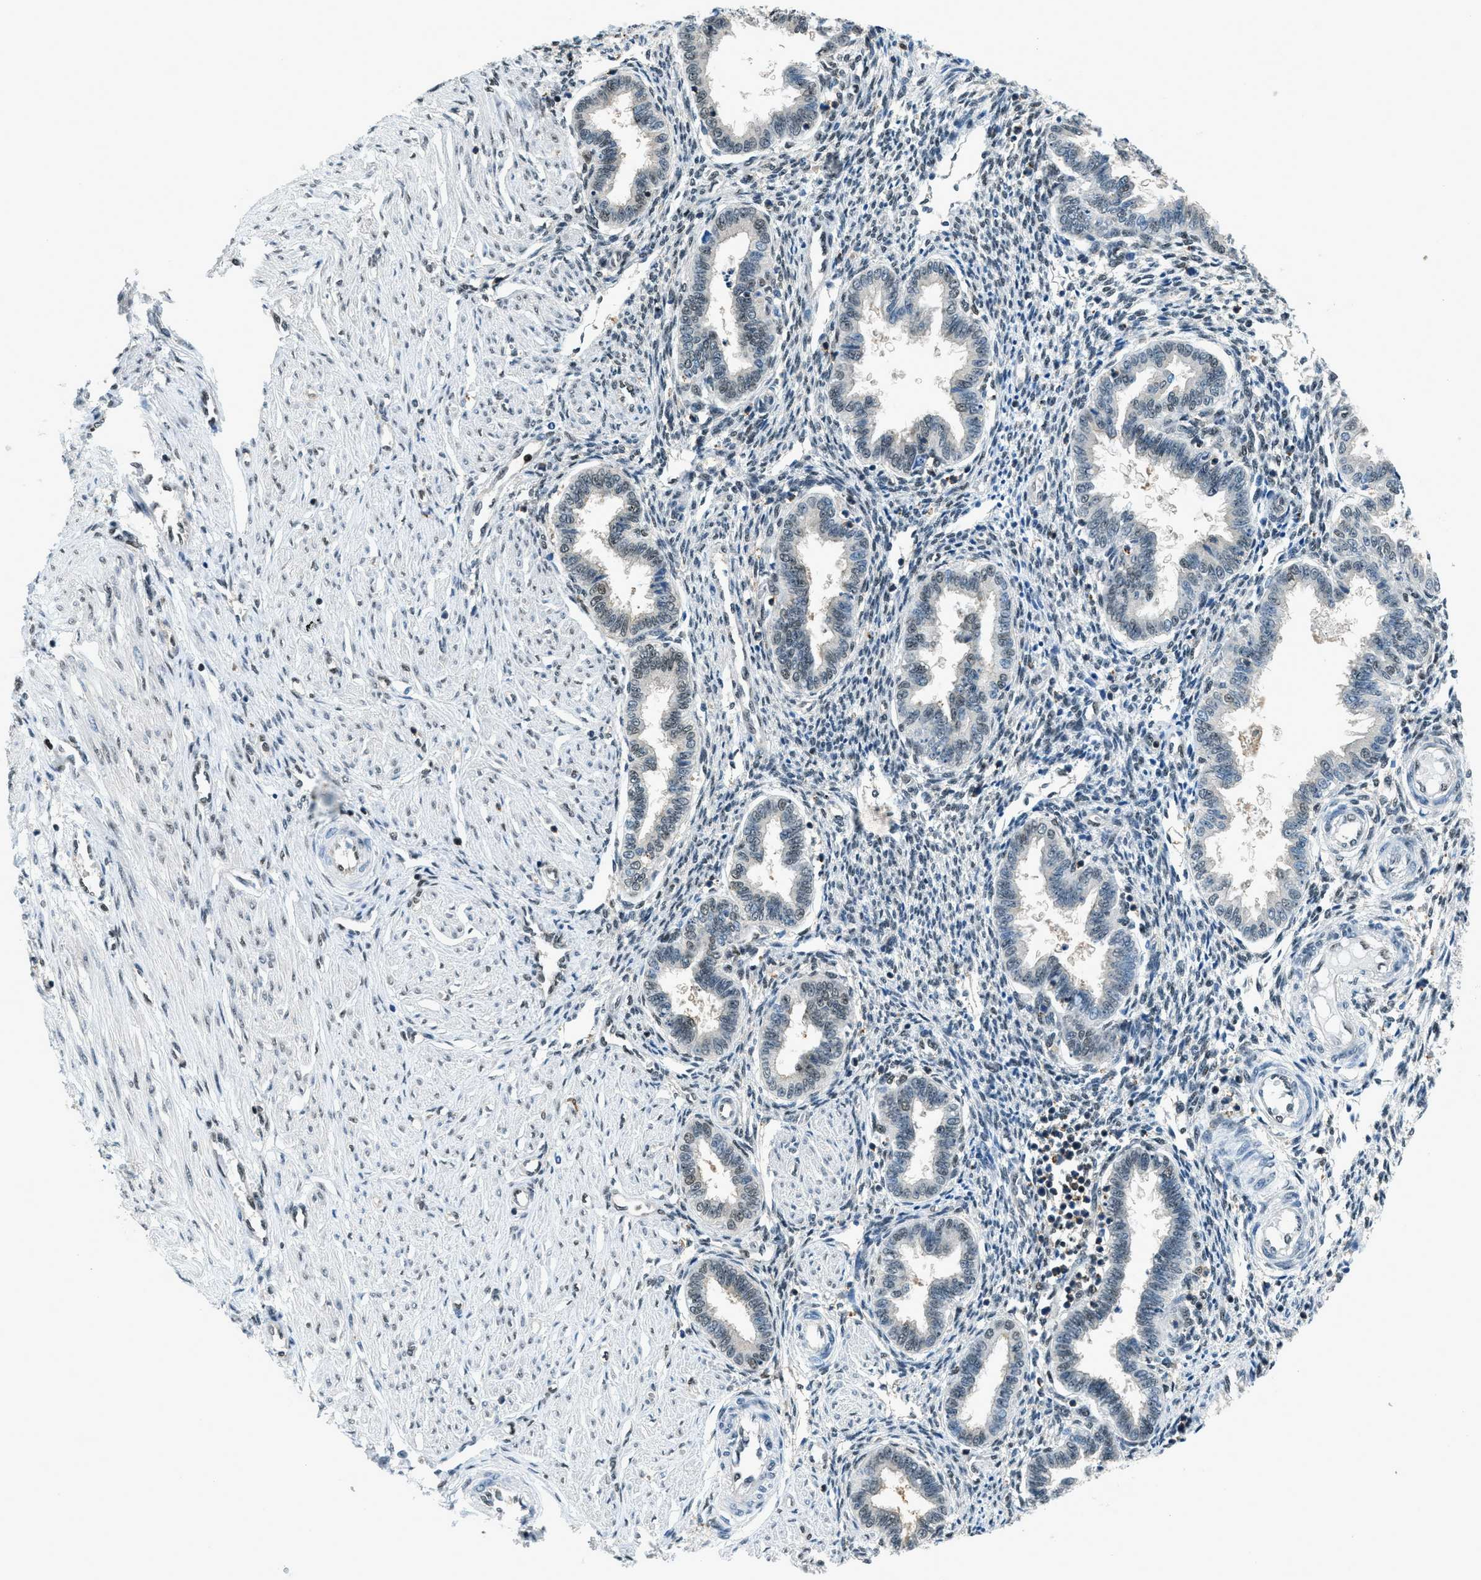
{"staining": {"intensity": "weak", "quantity": "25%-75%", "location": "nuclear"}, "tissue": "endometrium", "cell_type": "Cells in endometrial stroma", "image_type": "normal", "snomed": [{"axis": "morphology", "description": "Normal tissue, NOS"}, {"axis": "topography", "description": "Endometrium"}], "caption": "Weak nuclear expression is present in about 25%-75% of cells in endometrial stroma in benign endometrium.", "gene": "OGFR", "patient": {"sex": "female", "age": 33}}